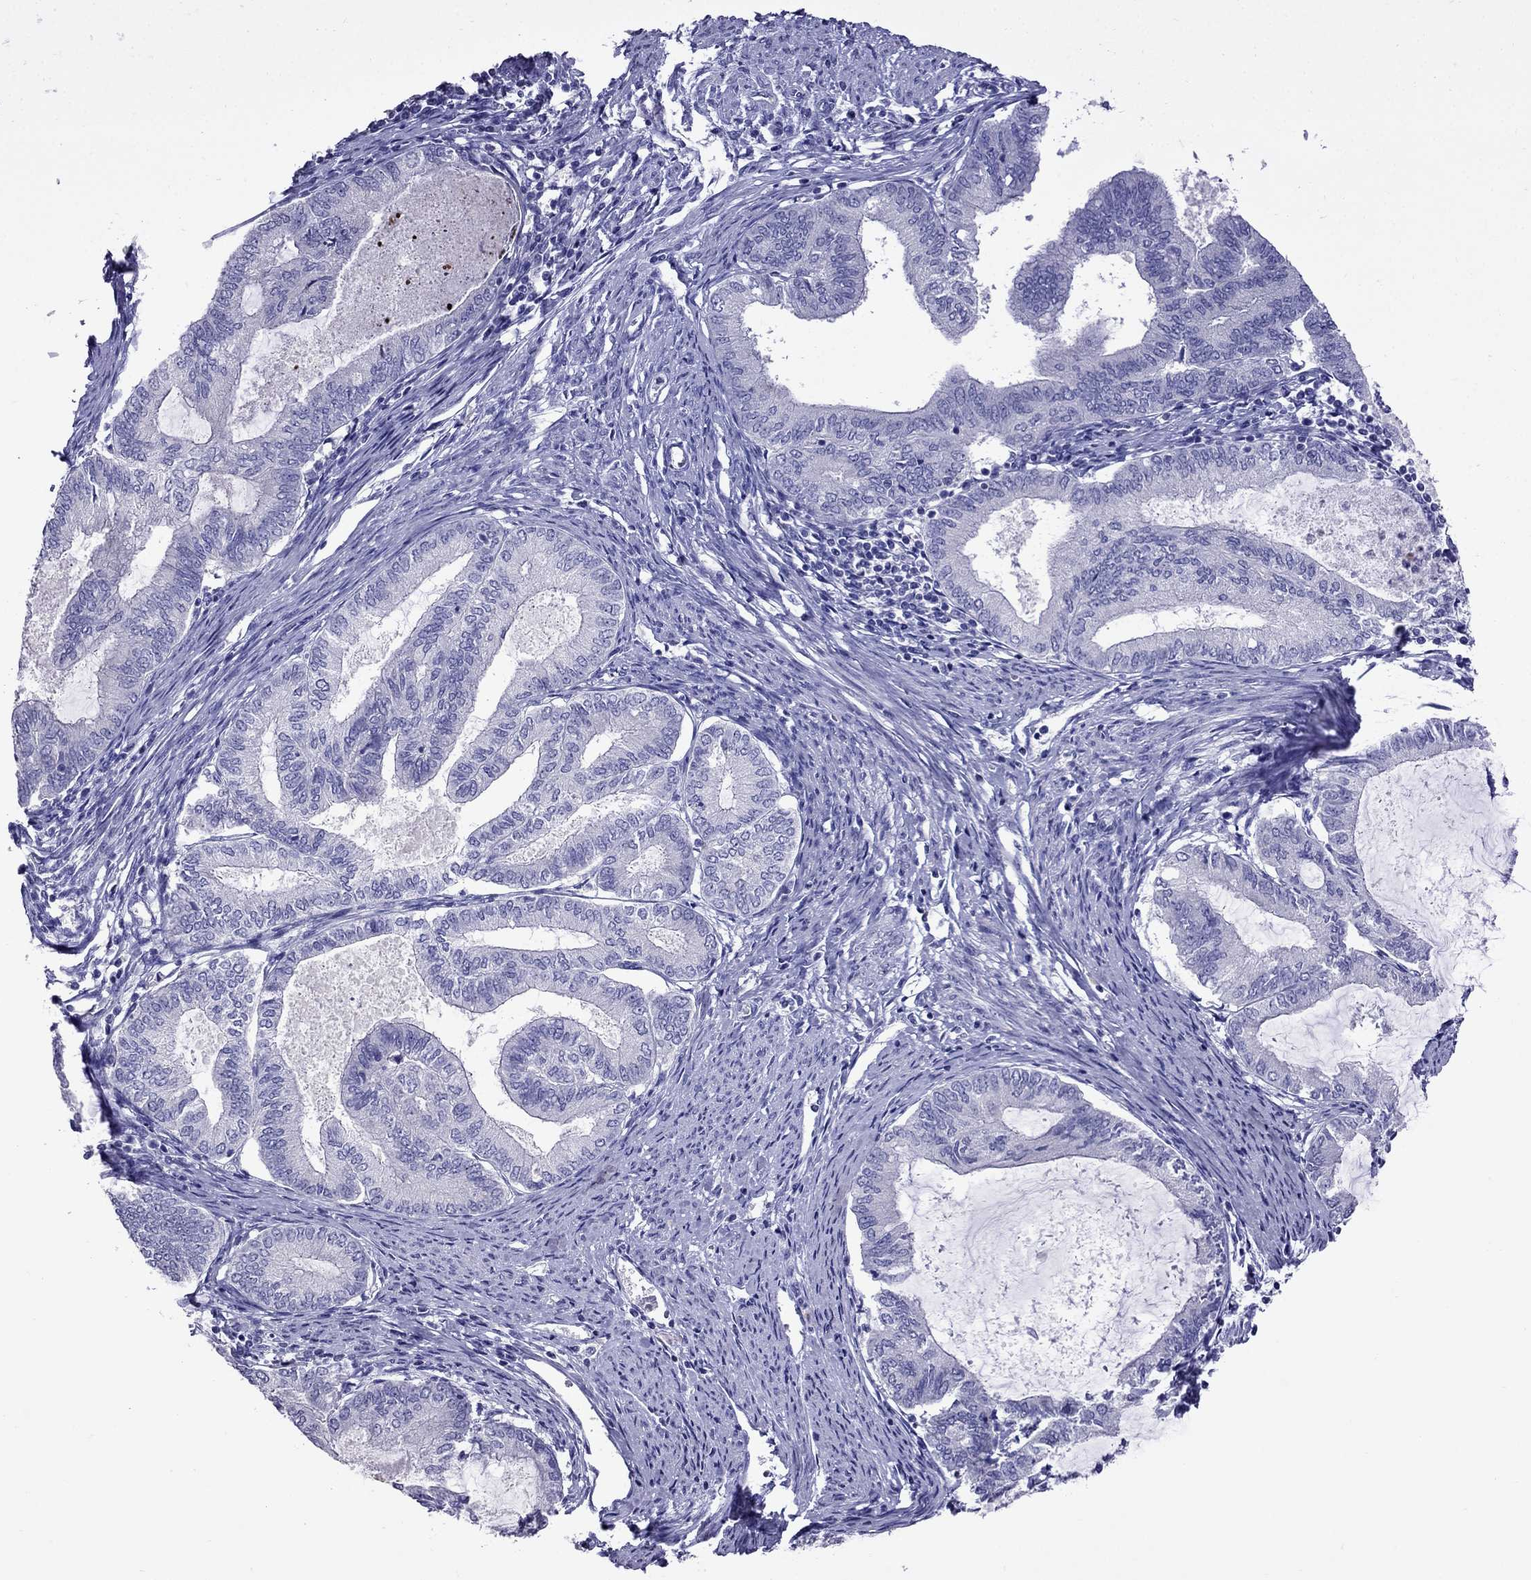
{"staining": {"intensity": "negative", "quantity": "none", "location": "none"}, "tissue": "endometrial cancer", "cell_type": "Tumor cells", "image_type": "cancer", "snomed": [{"axis": "morphology", "description": "Adenocarcinoma, NOS"}, {"axis": "topography", "description": "Endometrium"}], "caption": "Immunohistochemistry (IHC) histopathology image of human endometrial adenocarcinoma stained for a protein (brown), which displays no expression in tumor cells. Brightfield microscopy of immunohistochemistry stained with DAB (3,3'-diaminobenzidine) (brown) and hematoxylin (blue), captured at high magnification.", "gene": "OXCT2", "patient": {"sex": "female", "age": 86}}